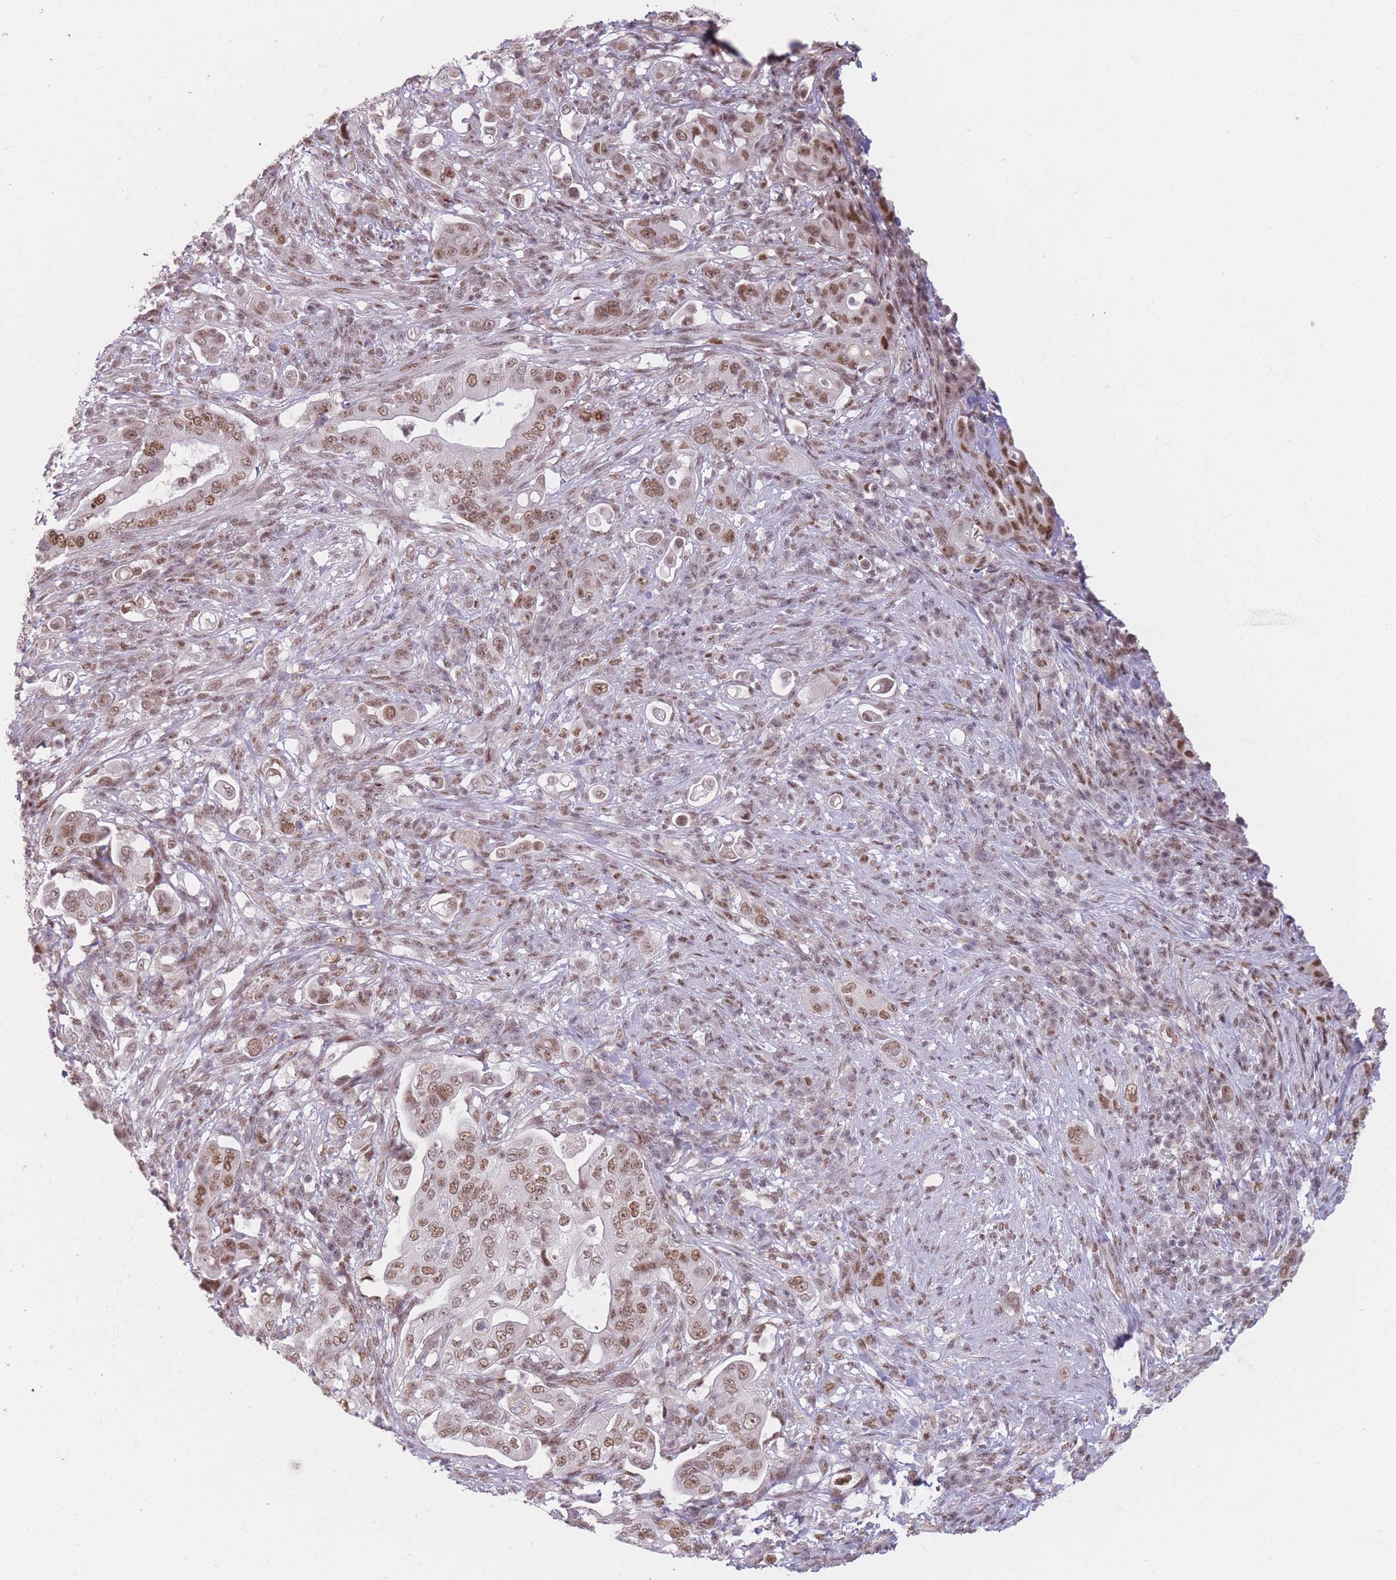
{"staining": {"intensity": "moderate", "quantity": ">75%", "location": "nuclear"}, "tissue": "pancreatic cancer", "cell_type": "Tumor cells", "image_type": "cancer", "snomed": [{"axis": "morphology", "description": "Normal tissue, NOS"}, {"axis": "morphology", "description": "Adenocarcinoma, NOS"}, {"axis": "topography", "description": "Lymph node"}, {"axis": "topography", "description": "Pancreas"}], "caption": "Tumor cells exhibit moderate nuclear staining in about >75% of cells in pancreatic cancer. The staining was performed using DAB to visualize the protein expression in brown, while the nuclei were stained in blue with hematoxylin (Magnification: 20x).", "gene": "SUPT6H", "patient": {"sex": "female", "age": 67}}